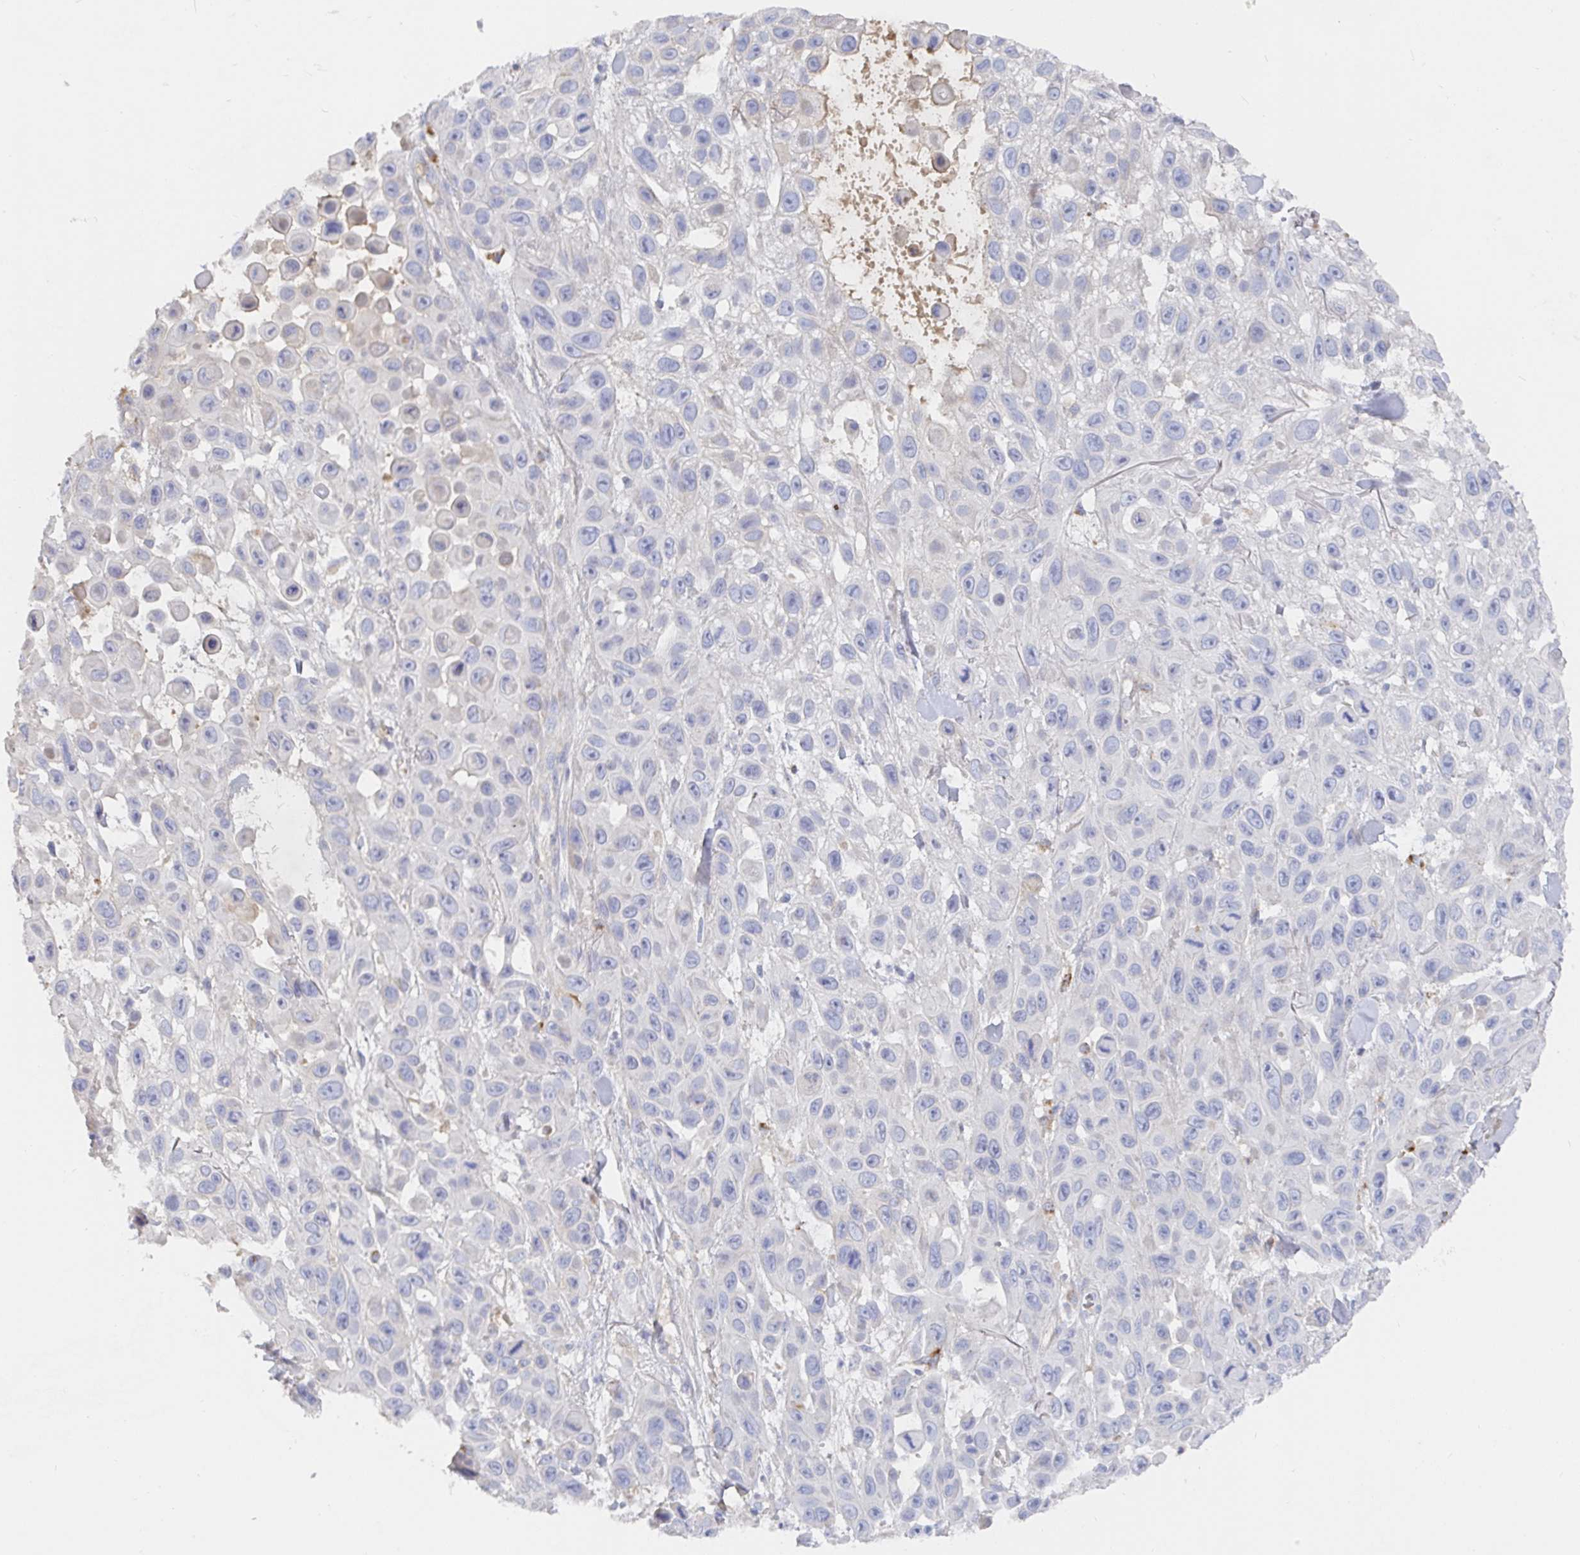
{"staining": {"intensity": "negative", "quantity": "none", "location": "none"}, "tissue": "skin cancer", "cell_type": "Tumor cells", "image_type": "cancer", "snomed": [{"axis": "morphology", "description": "Squamous cell carcinoma, NOS"}, {"axis": "topography", "description": "Skin"}], "caption": "Immunohistochemical staining of human squamous cell carcinoma (skin) demonstrates no significant positivity in tumor cells.", "gene": "IRAK2", "patient": {"sex": "male", "age": 81}}